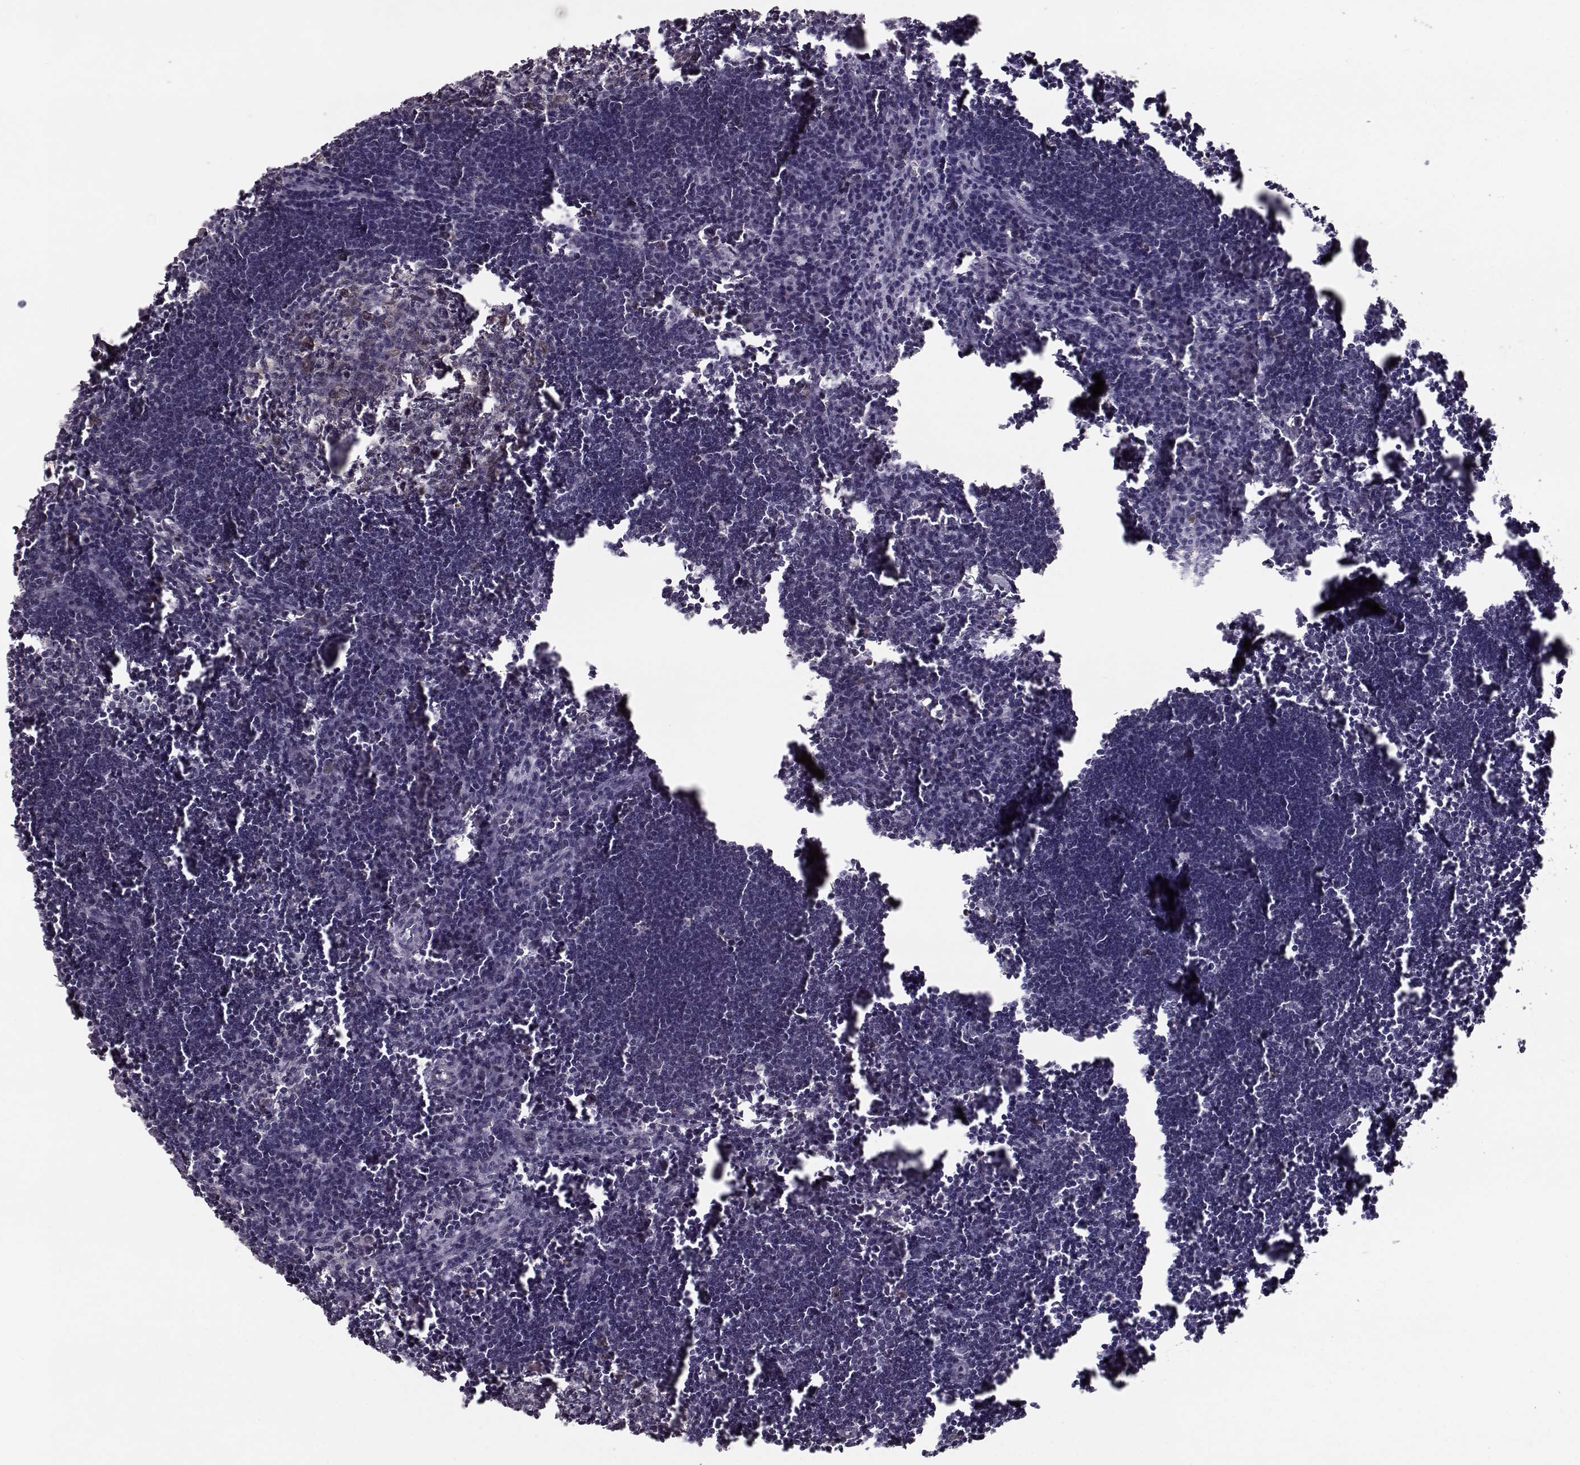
{"staining": {"intensity": "negative", "quantity": "none", "location": "none"}, "tissue": "lymph node", "cell_type": "Germinal center cells", "image_type": "normal", "snomed": [{"axis": "morphology", "description": "Normal tissue, NOS"}, {"axis": "topography", "description": "Lymph node"}], "caption": "IHC histopathology image of benign human lymph node stained for a protein (brown), which reveals no staining in germinal center cells.", "gene": "NUP37", "patient": {"sex": "male", "age": 55}}